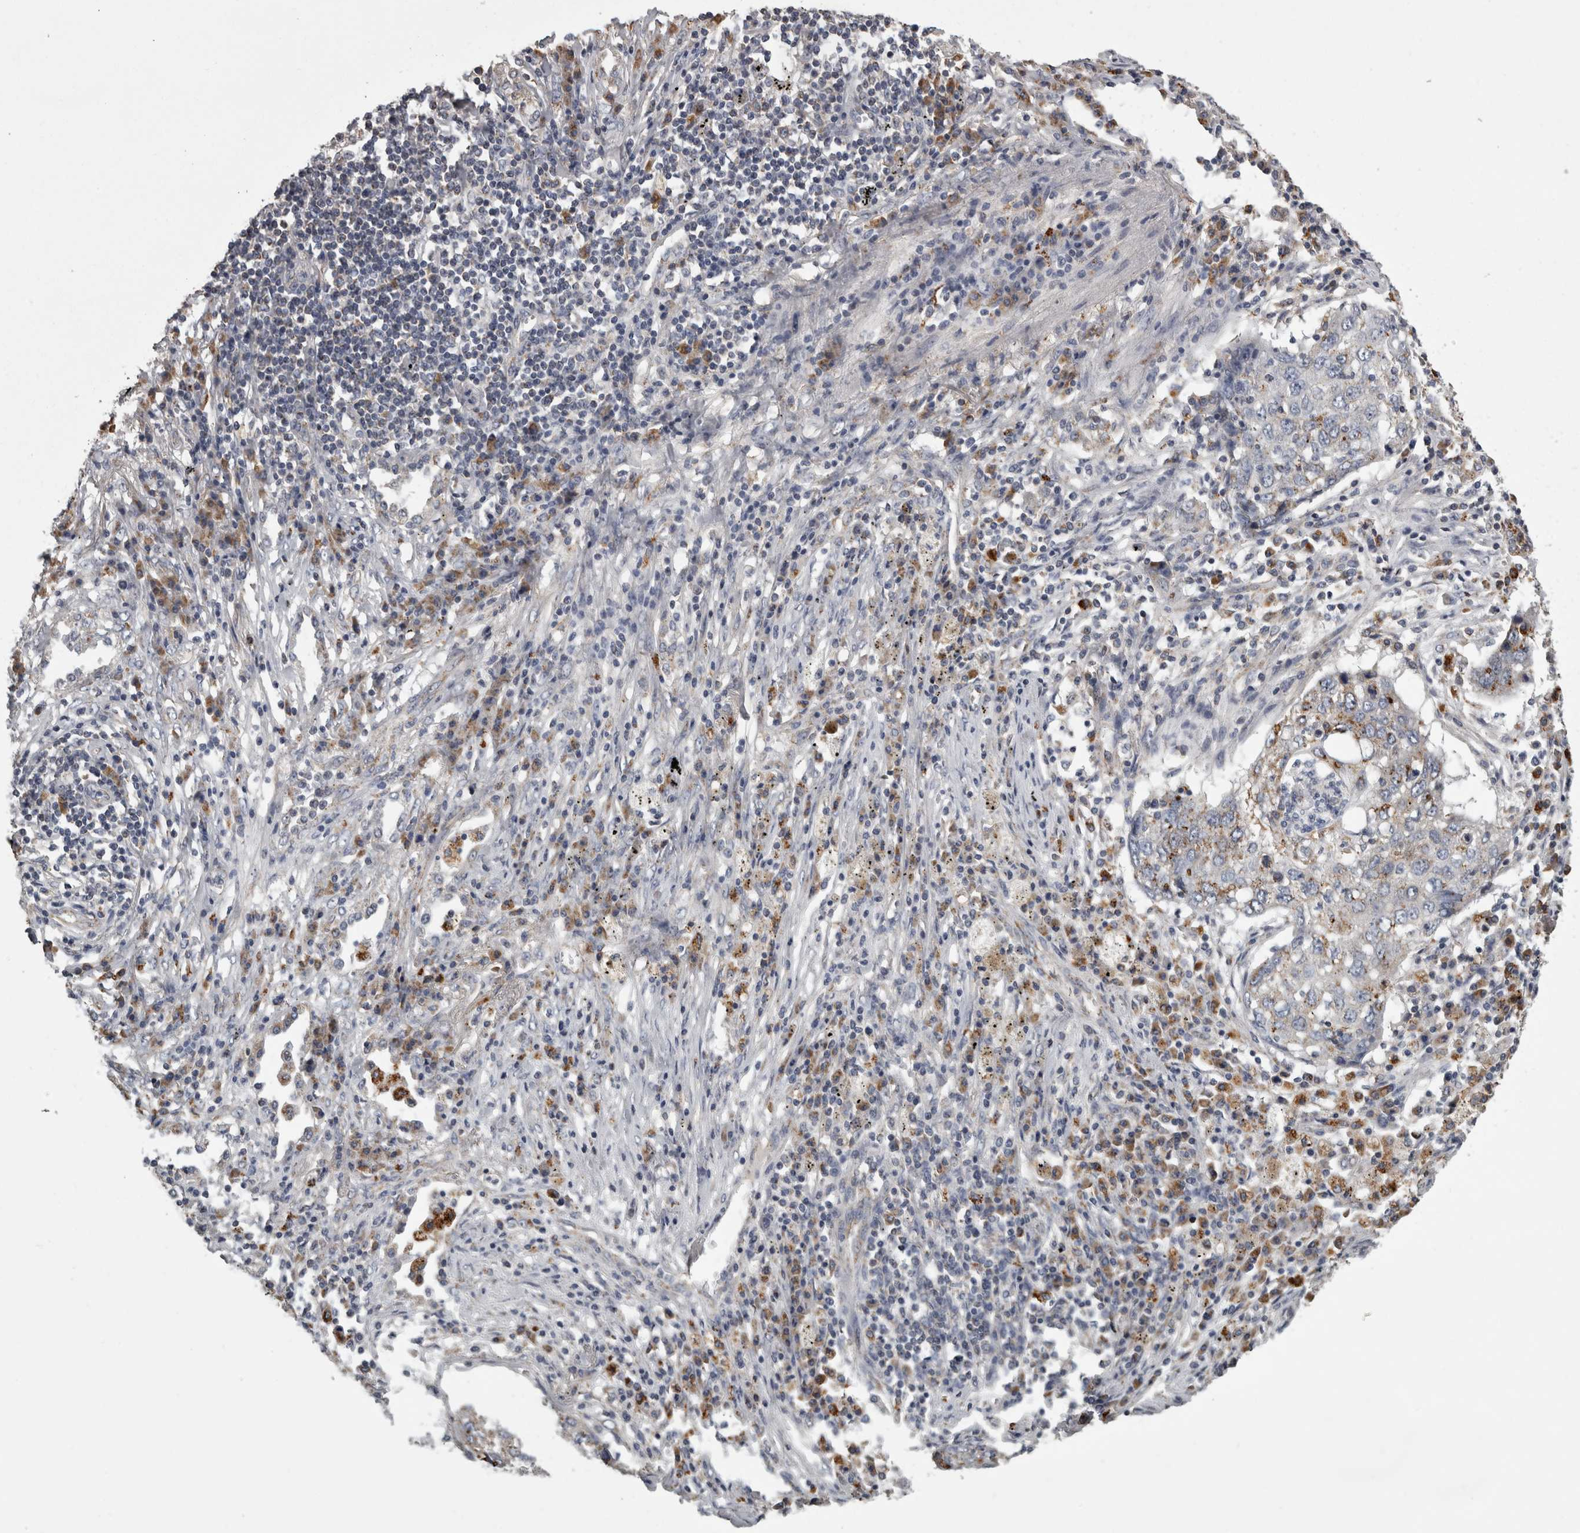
{"staining": {"intensity": "weak", "quantity": "25%-75%", "location": "cytoplasmic/membranous"}, "tissue": "lung cancer", "cell_type": "Tumor cells", "image_type": "cancer", "snomed": [{"axis": "morphology", "description": "Squamous cell carcinoma, NOS"}, {"axis": "topography", "description": "Lung"}], "caption": "A brown stain shows weak cytoplasmic/membranous expression of a protein in human lung squamous cell carcinoma tumor cells. The staining is performed using DAB brown chromogen to label protein expression. The nuclei are counter-stained blue using hematoxylin.", "gene": "FRK", "patient": {"sex": "female", "age": 63}}